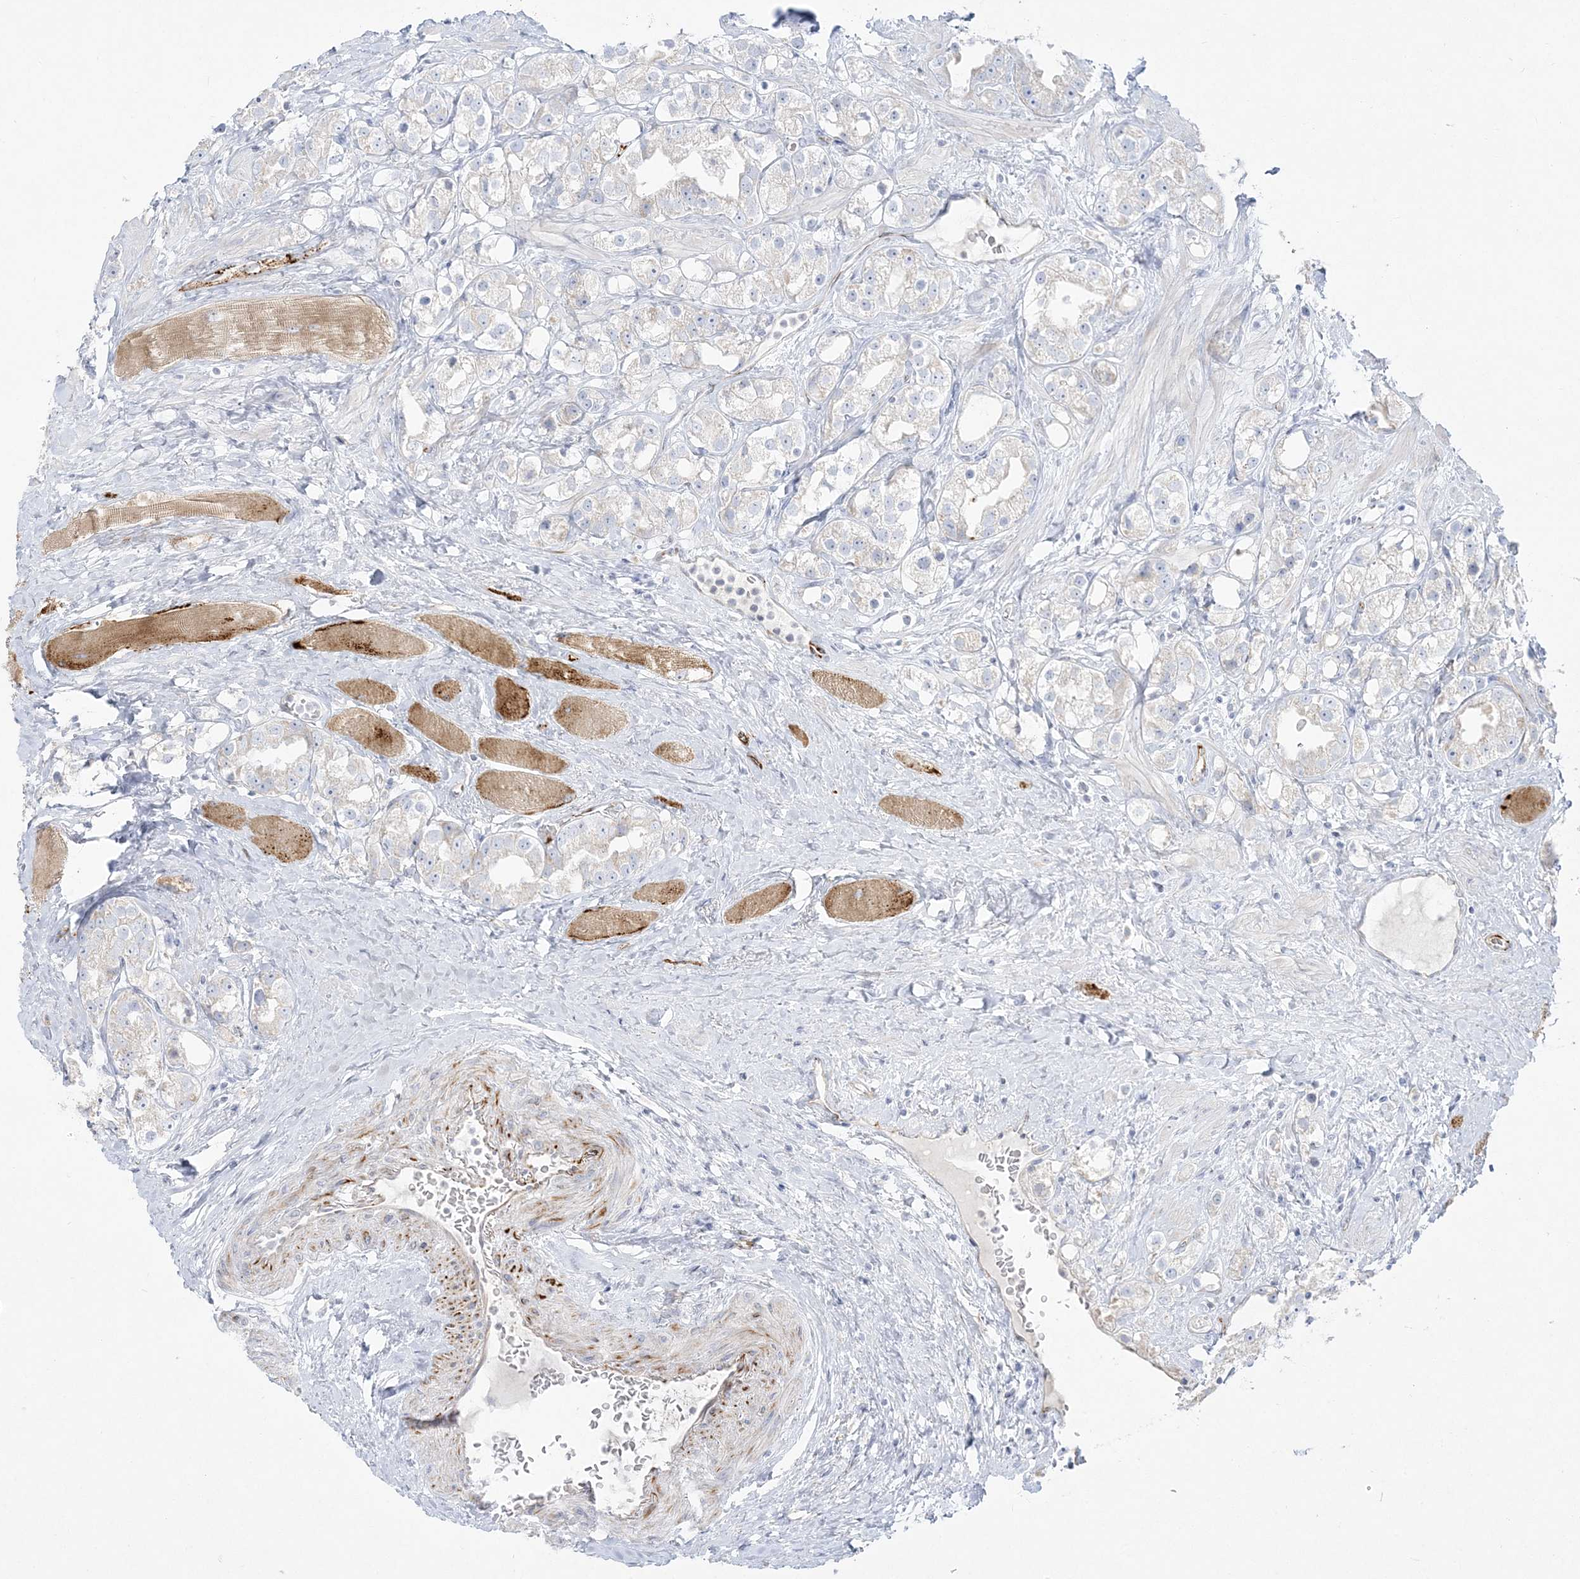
{"staining": {"intensity": "negative", "quantity": "none", "location": "none"}, "tissue": "prostate cancer", "cell_type": "Tumor cells", "image_type": "cancer", "snomed": [{"axis": "morphology", "description": "Adenocarcinoma, NOS"}, {"axis": "topography", "description": "Prostate"}], "caption": "Protein analysis of adenocarcinoma (prostate) displays no significant expression in tumor cells. (Brightfield microscopy of DAB immunohistochemistry (IHC) at high magnification).", "gene": "GPAT2", "patient": {"sex": "male", "age": 79}}